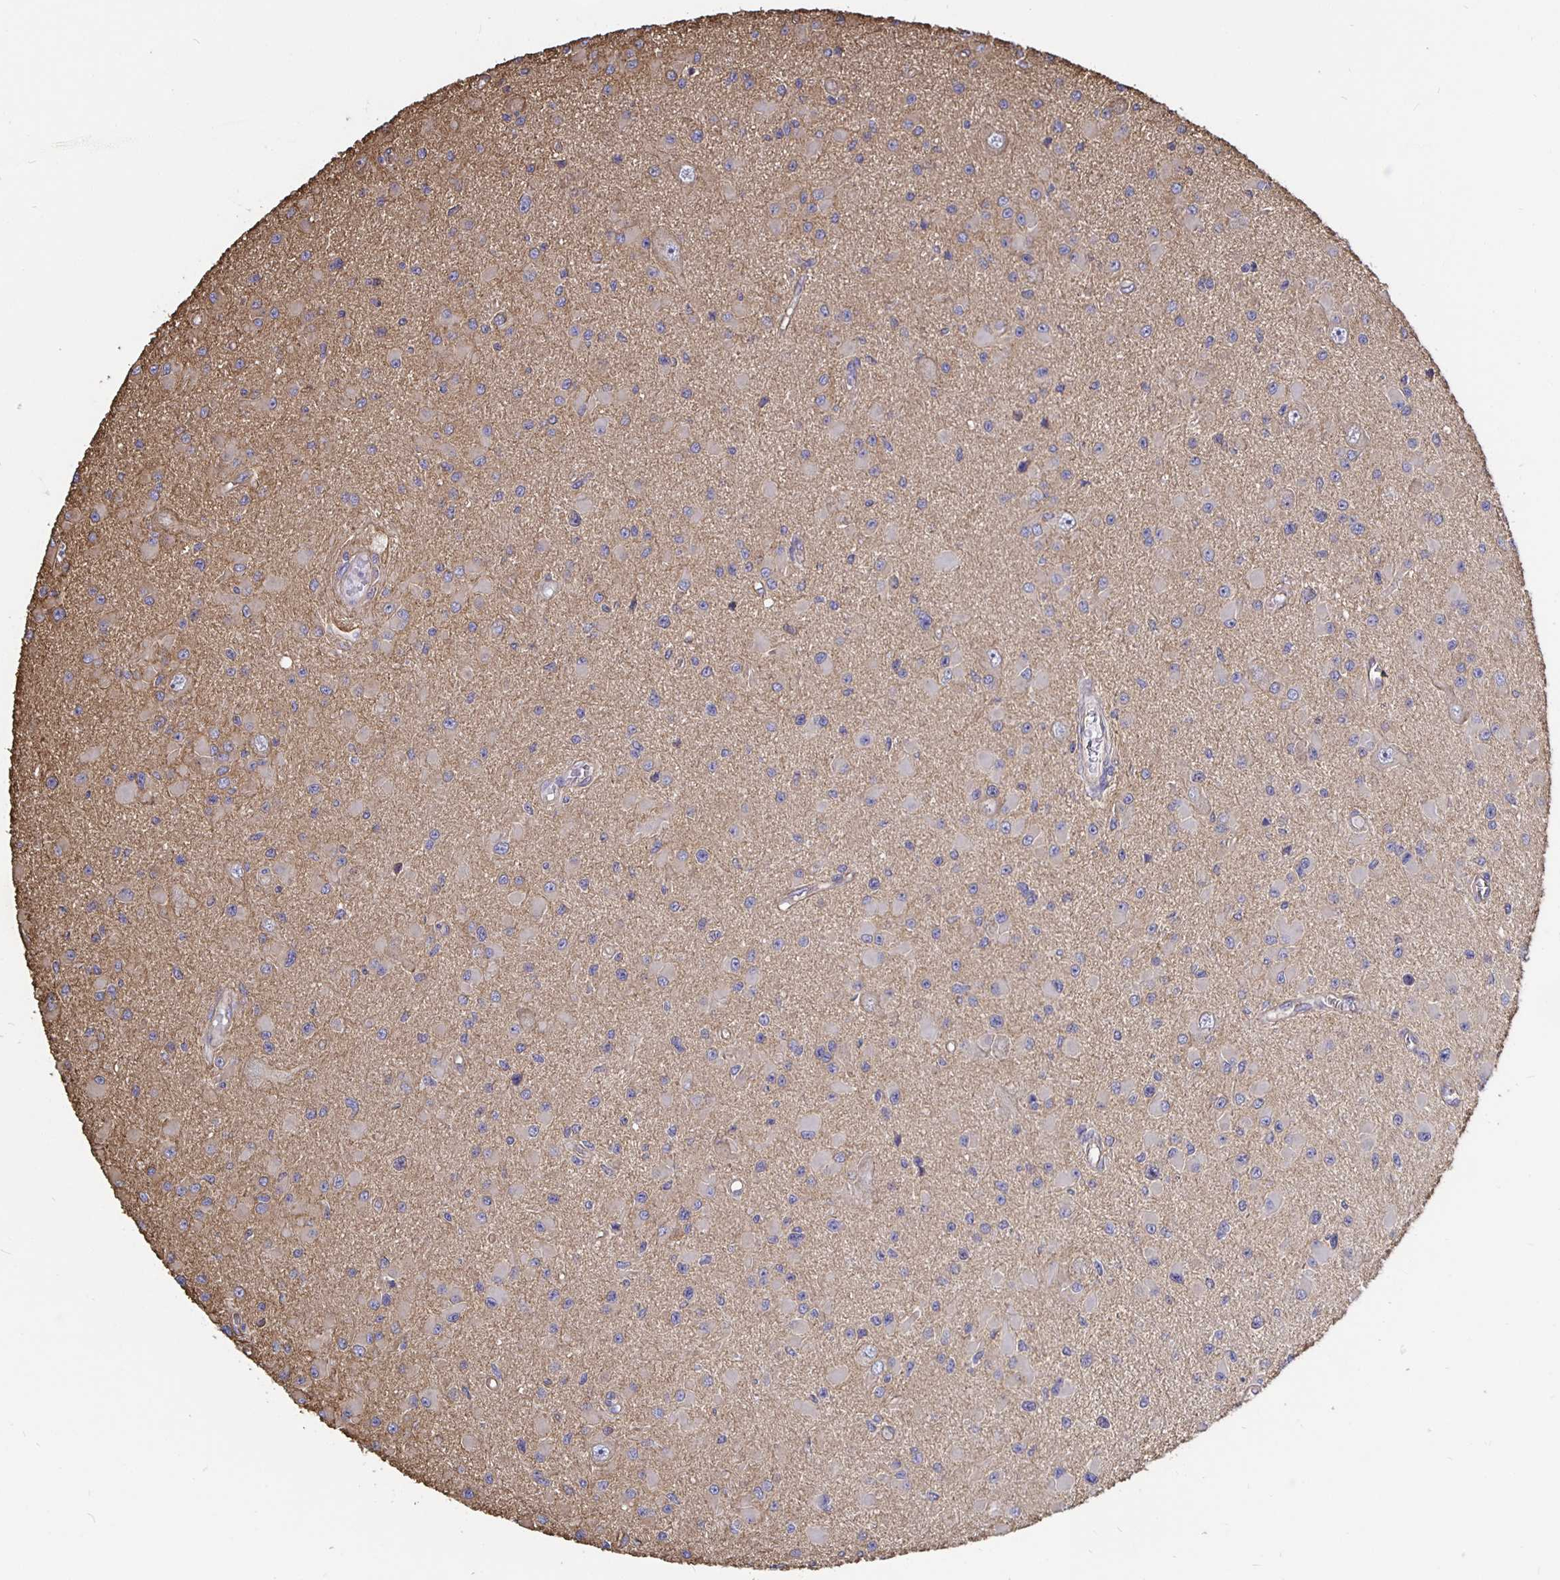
{"staining": {"intensity": "moderate", "quantity": "<25%", "location": "cytoplasmic/membranous"}, "tissue": "glioma", "cell_type": "Tumor cells", "image_type": "cancer", "snomed": [{"axis": "morphology", "description": "Glioma, malignant, High grade"}, {"axis": "topography", "description": "Brain"}], "caption": "IHC image of human glioma stained for a protein (brown), which exhibits low levels of moderate cytoplasmic/membranous staining in about <25% of tumor cells.", "gene": "ARHGEF39", "patient": {"sex": "male", "age": 54}}